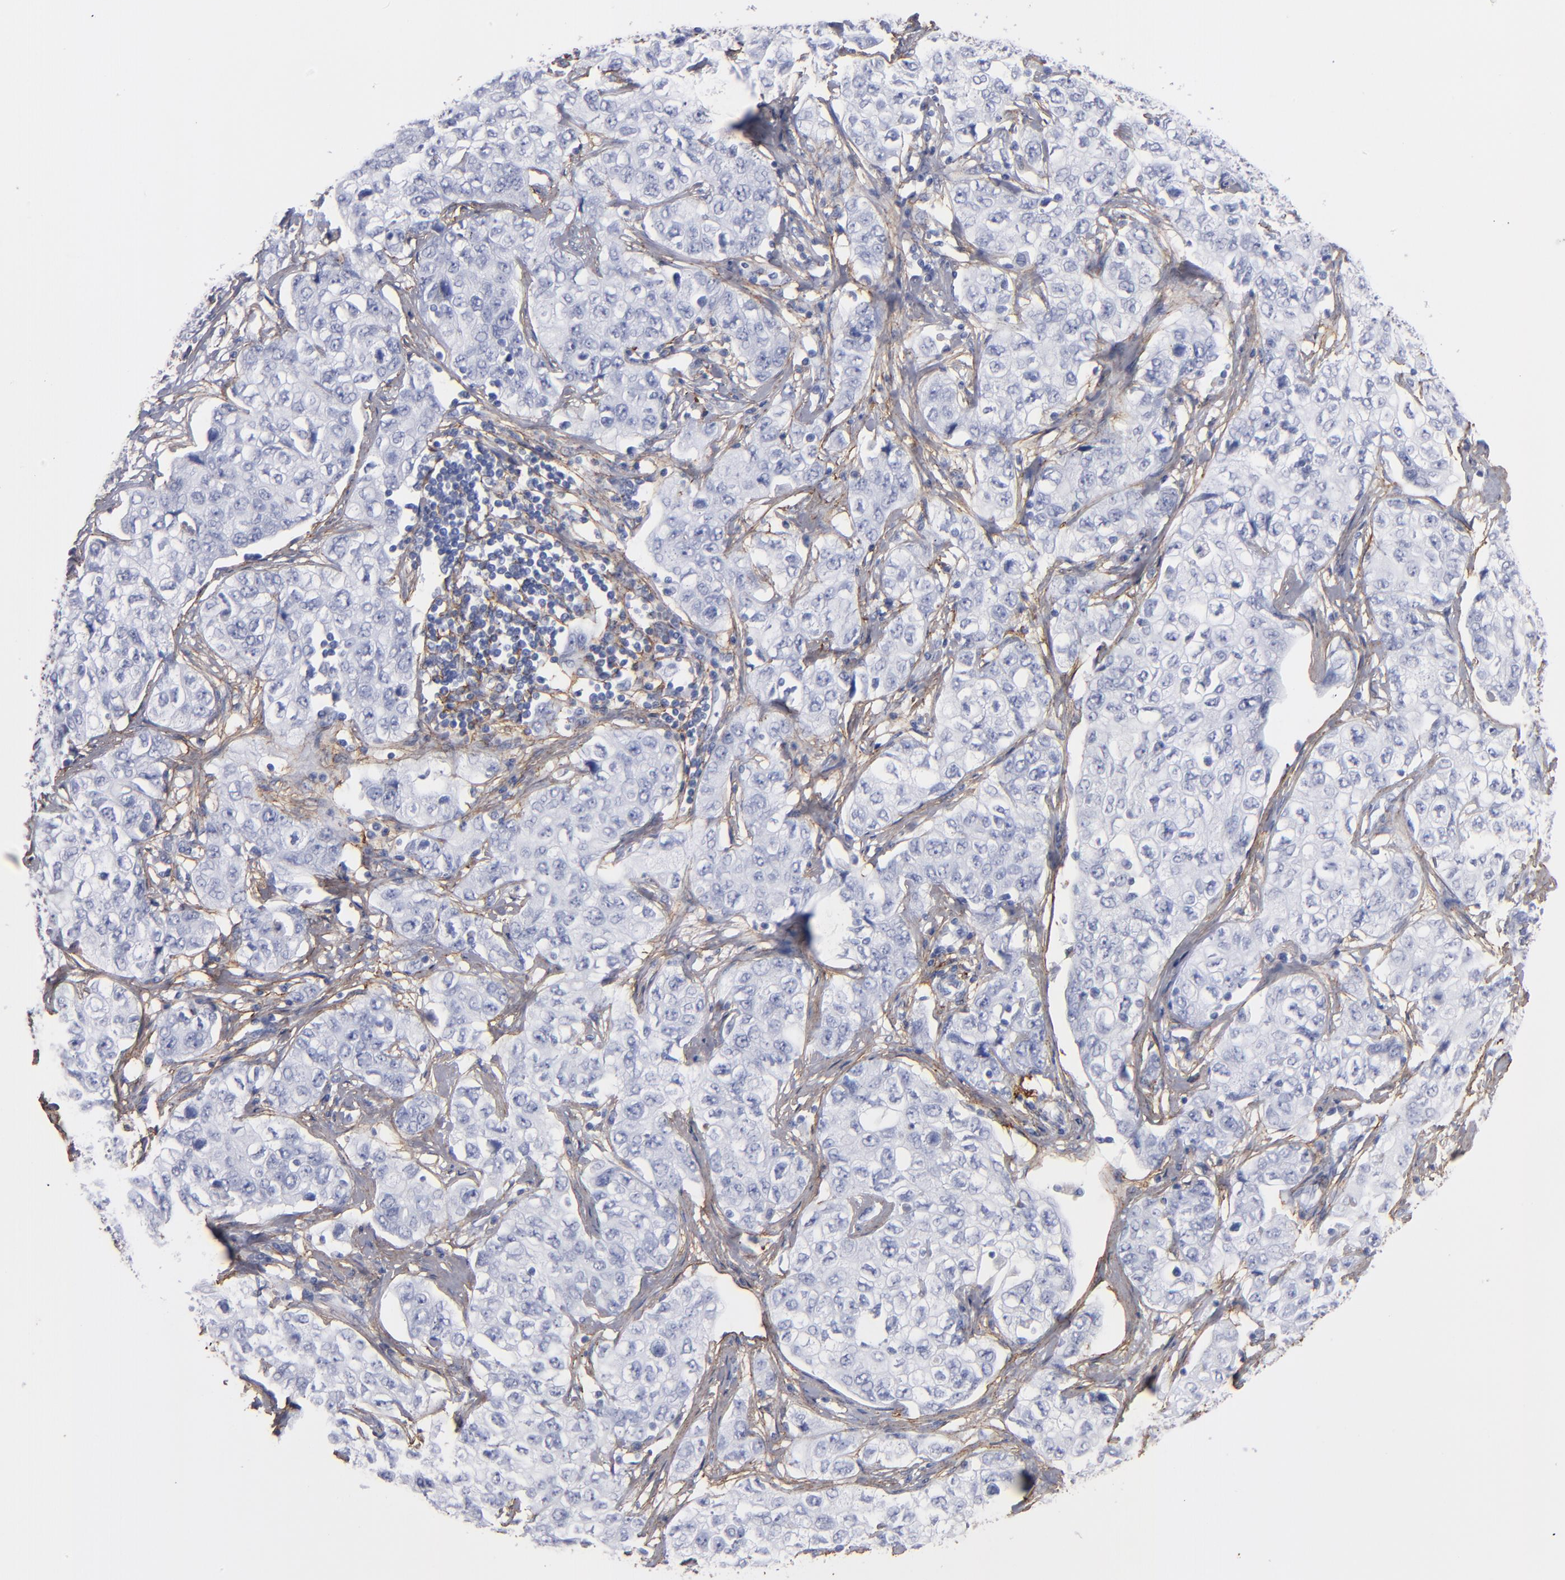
{"staining": {"intensity": "negative", "quantity": "none", "location": "none"}, "tissue": "stomach cancer", "cell_type": "Tumor cells", "image_type": "cancer", "snomed": [{"axis": "morphology", "description": "Adenocarcinoma, NOS"}, {"axis": "topography", "description": "Stomach"}], "caption": "Immunohistochemical staining of stomach cancer exhibits no significant expression in tumor cells. The staining is performed using DAB brown chromogen with nuclei counter-stained in using hematoxylin.", "gene": "EMILIN1", "patient": {"sex": "male", "age": 48}}